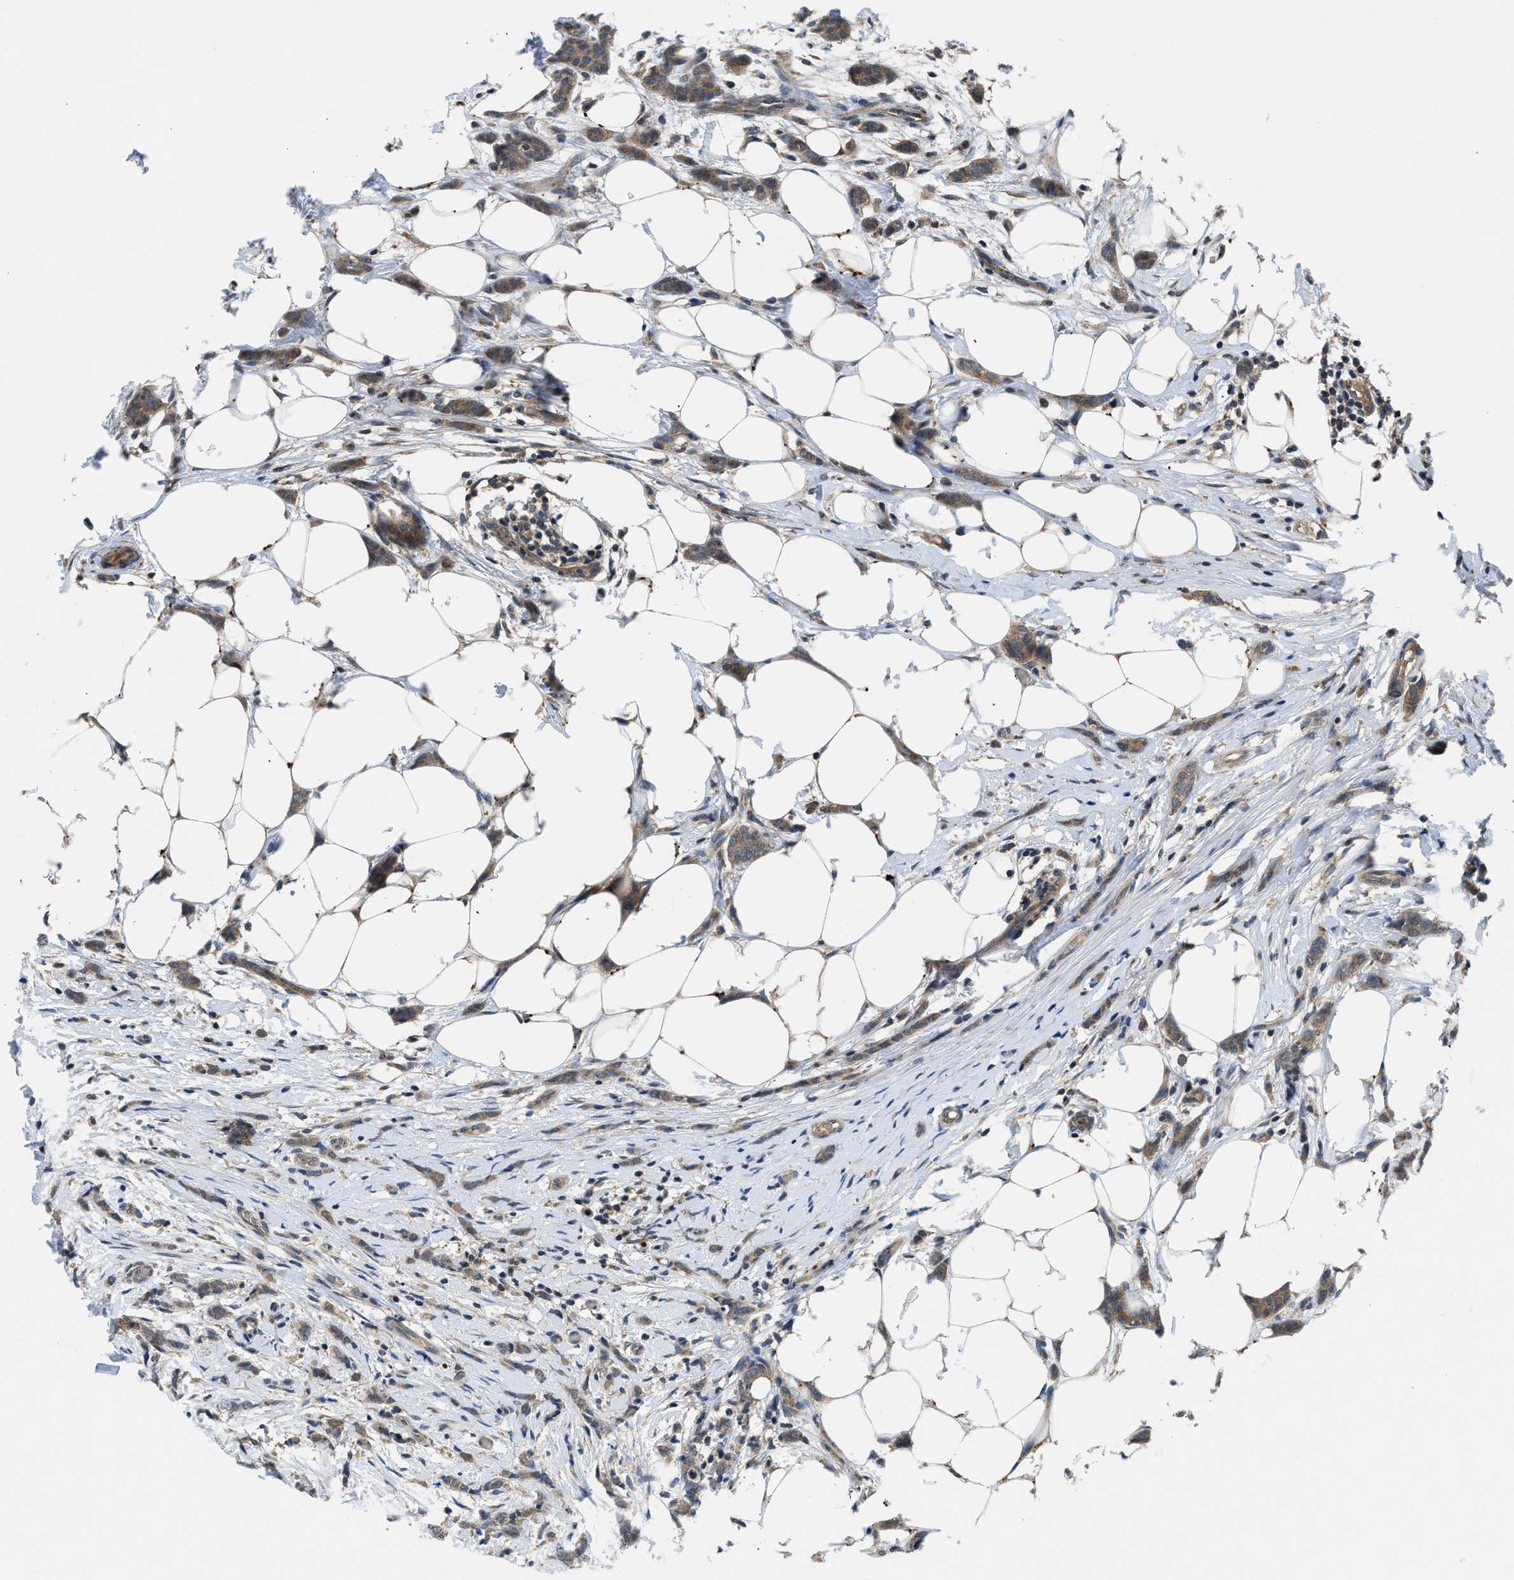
{"staining": {"intensity": "moderate", "quantity": ">75%", "location": "cytoplasmic/membranous"}, "tissue": "breast cancer", "cell_type": "Tumor cells", "image_type": "cancer", "snomed": [{"axis": "morphology", "description": "Lobular carcinoma"}, {"axis": "topography", "description": "Skin"}, {"axis": "topography", "description": "Breast"}], "caption": "Immunohistochemical staining of breast lobular carcinoma reveals medium levels of moderate cytoplasmic/membranous protein positivity in approximately >75% of tumor cells.", "gene": "PDE7A", "patient": {"sex": "female", "age": 46}}